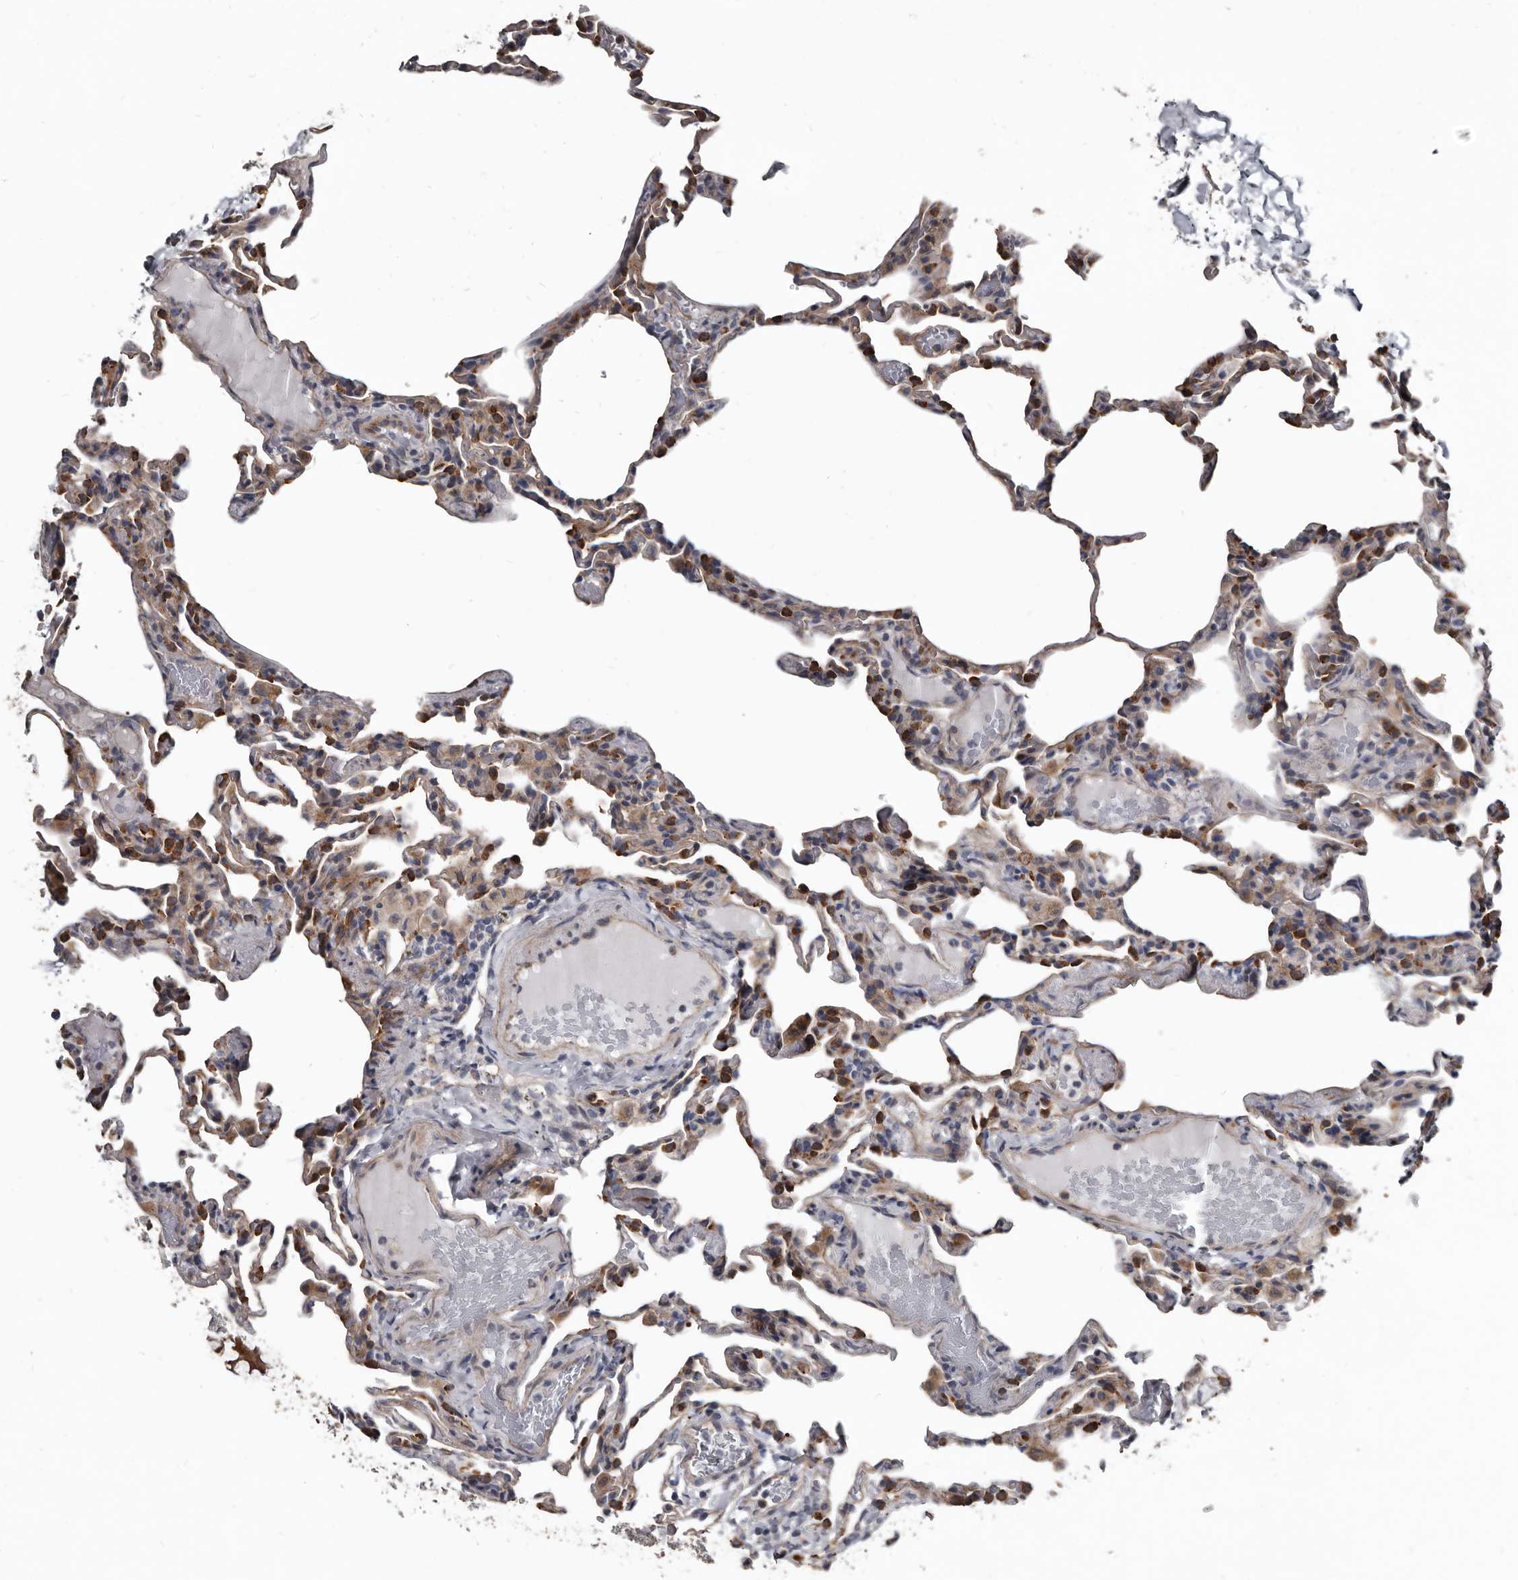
{"staining": {"intensity": "moderate", "quantity": "<25%", "location": "cytoplasmic/membranous"}, "tissue": "lung", "cell_type": "Alveolar cells", "image_type": "normal", "snomed": [{"axis": "morphology", "description": "Normal tissue, NOS"}, {"axis": "topography", "description": "Lung"}], "caption": "Lung stained for a protein shows moderate cytoplasmic/membranous positivity in alveolar cells. Nuclei are stained in blue.", "gene": "DHPS", "patient": {"sex": "male", "age": 20}}